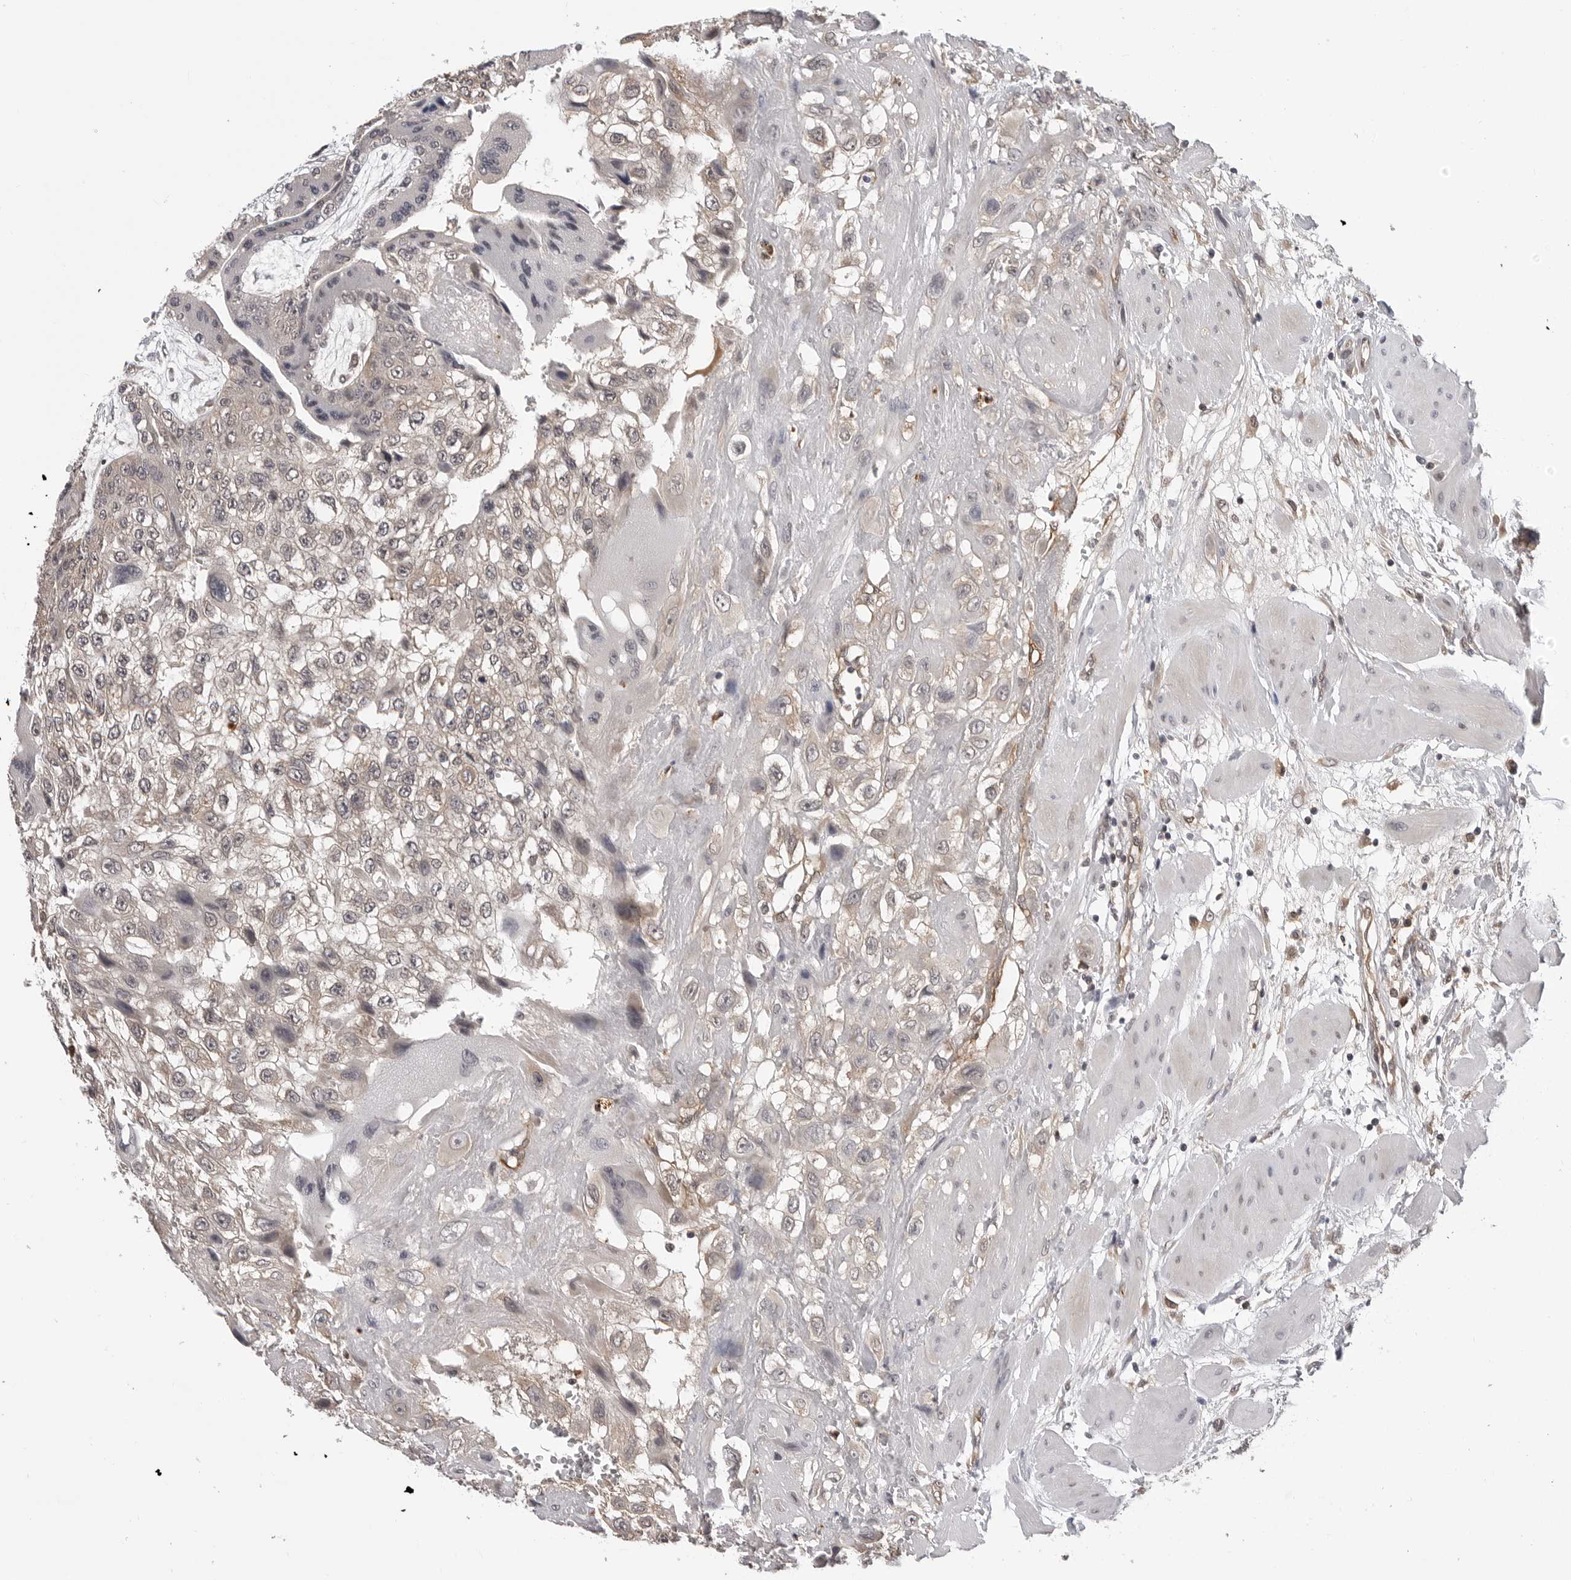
{"staining": {"intensity": "weak", "quantity": "<25%", "location": "cytoplasmic/membranous"}, "tissue": "fallopian tube", "cell_type": "Glandular cells", "image_type": "normal", "snomed": [{"axis": "morphology", "description": "Normal tissue, NOS"}, {"axis": "topography", "description": "Fallopian tube"}, {"axis": "topography", "description": "Placenta"}], "caption": "A high-resolution micrograph shows IHC staining of benign fallopian tube, which displays no significant positivity in glandular cells. (IHC, brightfield microscopy, high magnification).", "gene": "TRMT13", "patient": {"sex": "female", "age": 32}}